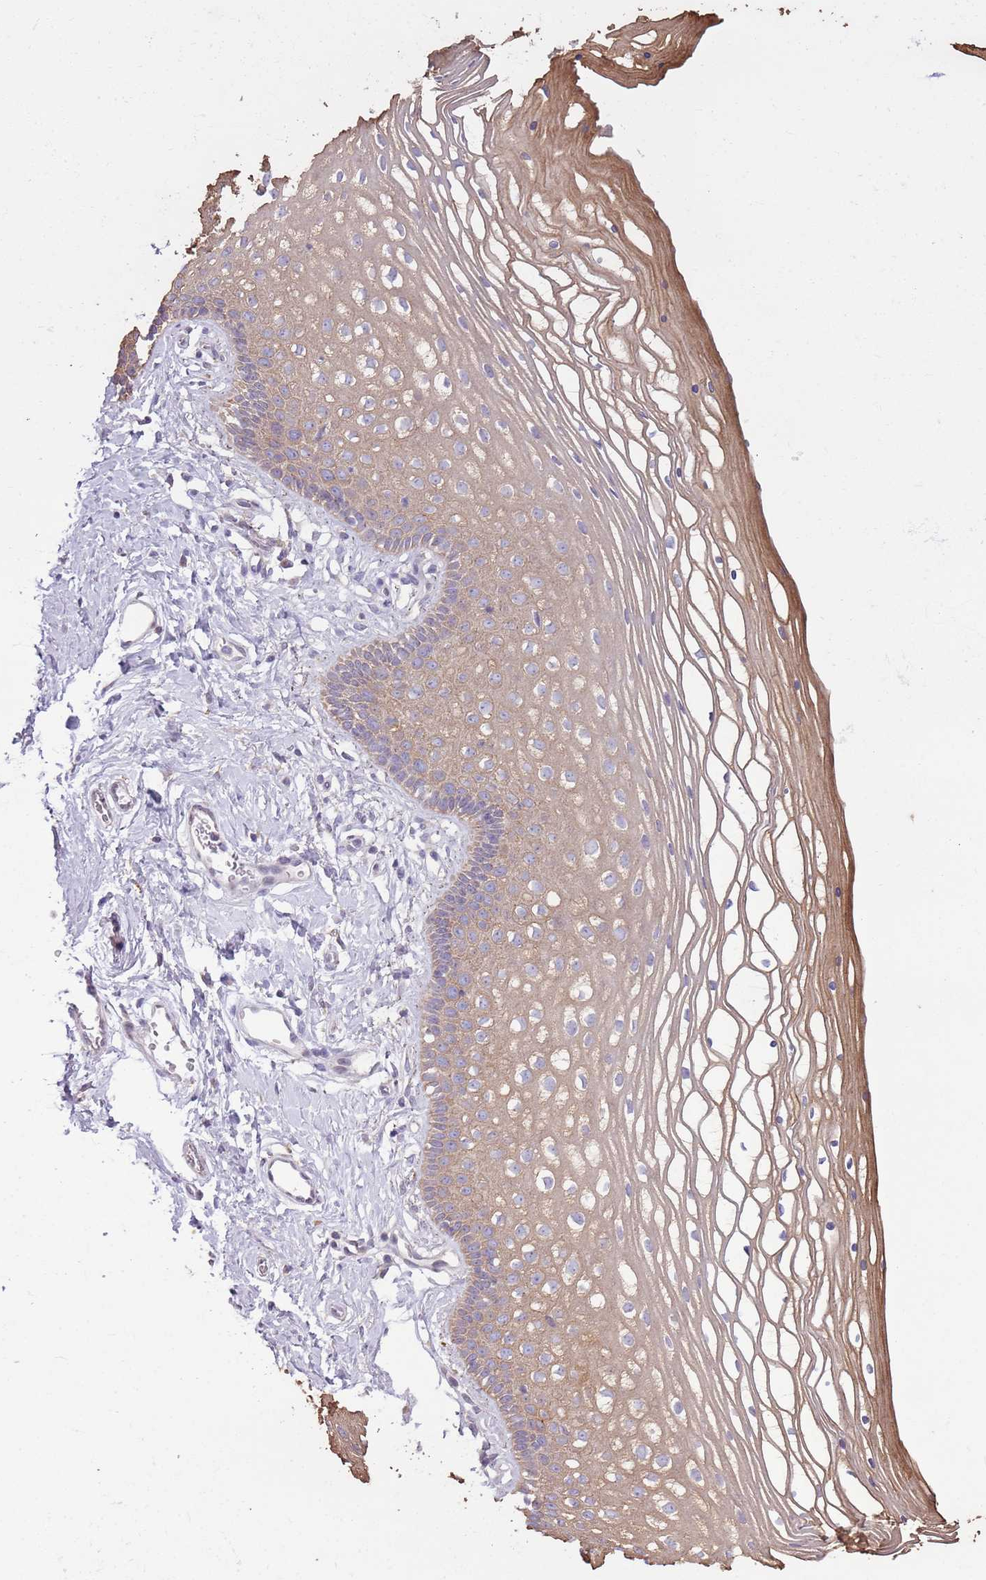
{"staining": {"intensity": "weak", "quantity": ">75%", "location": "cytoplasmic/membranous"}, "tissue": "vagina", "cell_type": "Squamous epithelial cells", "image_type": "normal", "snomed": [{"axis": "morphology", "description": "Normal tissue, NOS"}, {"axis": "topography", "description": "Vagina"}], "caption": "High-magnification brightfield microscopy of unremarkable vagina stained with DAB (3,3'-diaminobenzidine) (brown) and counterstained with hematoxylin (blue). squamous epithelial cells exhibit weak cytoplasmic/membranous staining is appreciated in about>75% of cells.", "gene": "CAPN9", "patient": {"sex": "female", "age": 46}}